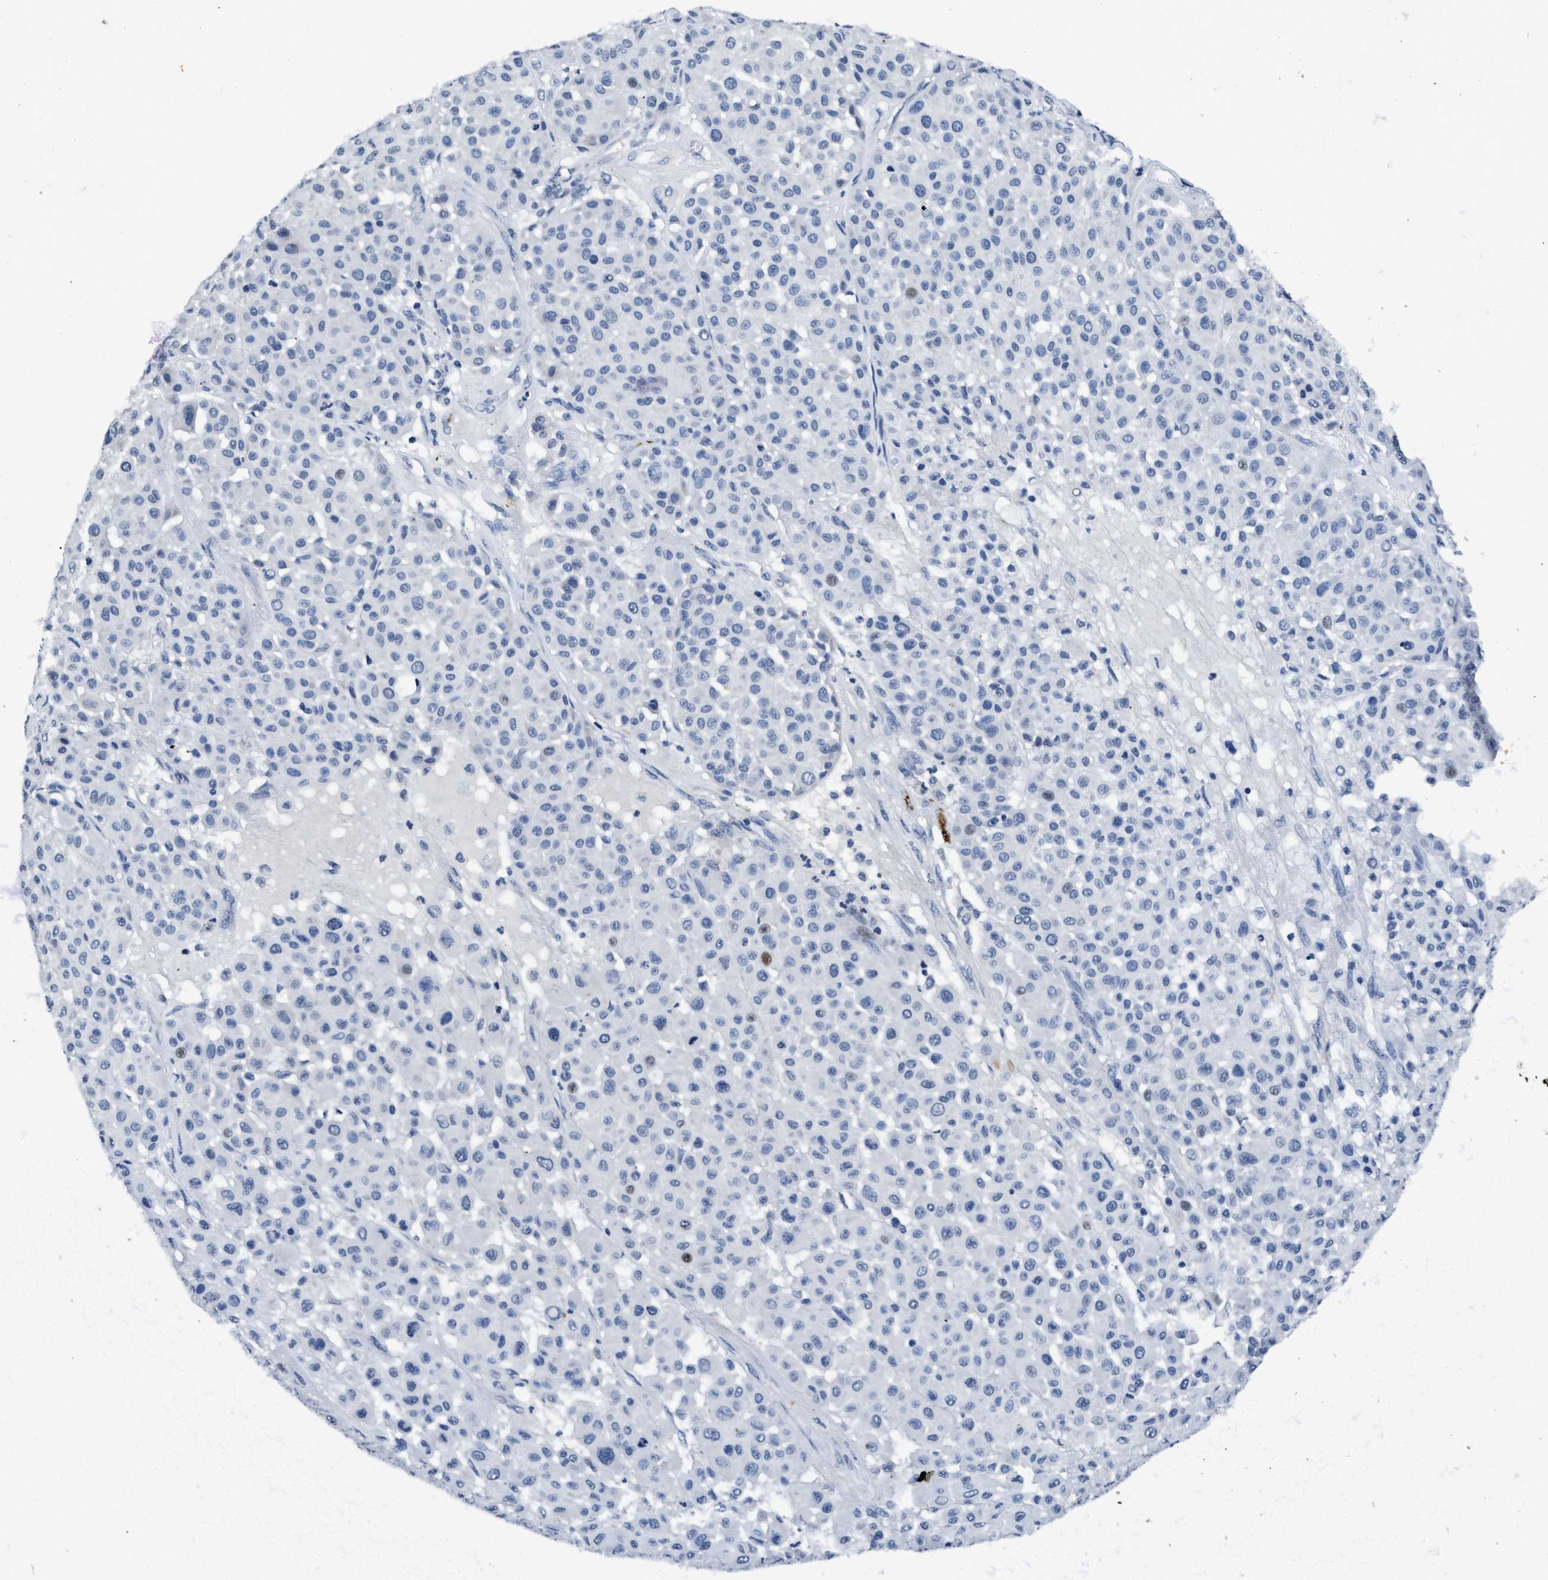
{"staining": {"intensity": "negative", "quantity": "none", "location": "none"}, "tissue": "melanoma", "cell_type": "Tumor cells", "image_type": "cancer", "snomed": [{"axis": "morphology", "description": "Malignant melanoma, Metastatic site"}, {"axis": "topography", "description": "Soft tissue"}], "caption": "Tumor cells are negative for brown protein staining in malignant melanoma (metastatic site). The staining is performed using DAB brown chromogen with nuclei counter-stained in using hematoxylin.", "gene": "ITGA2B", "patient": {"sex": "male", "age": 41}}